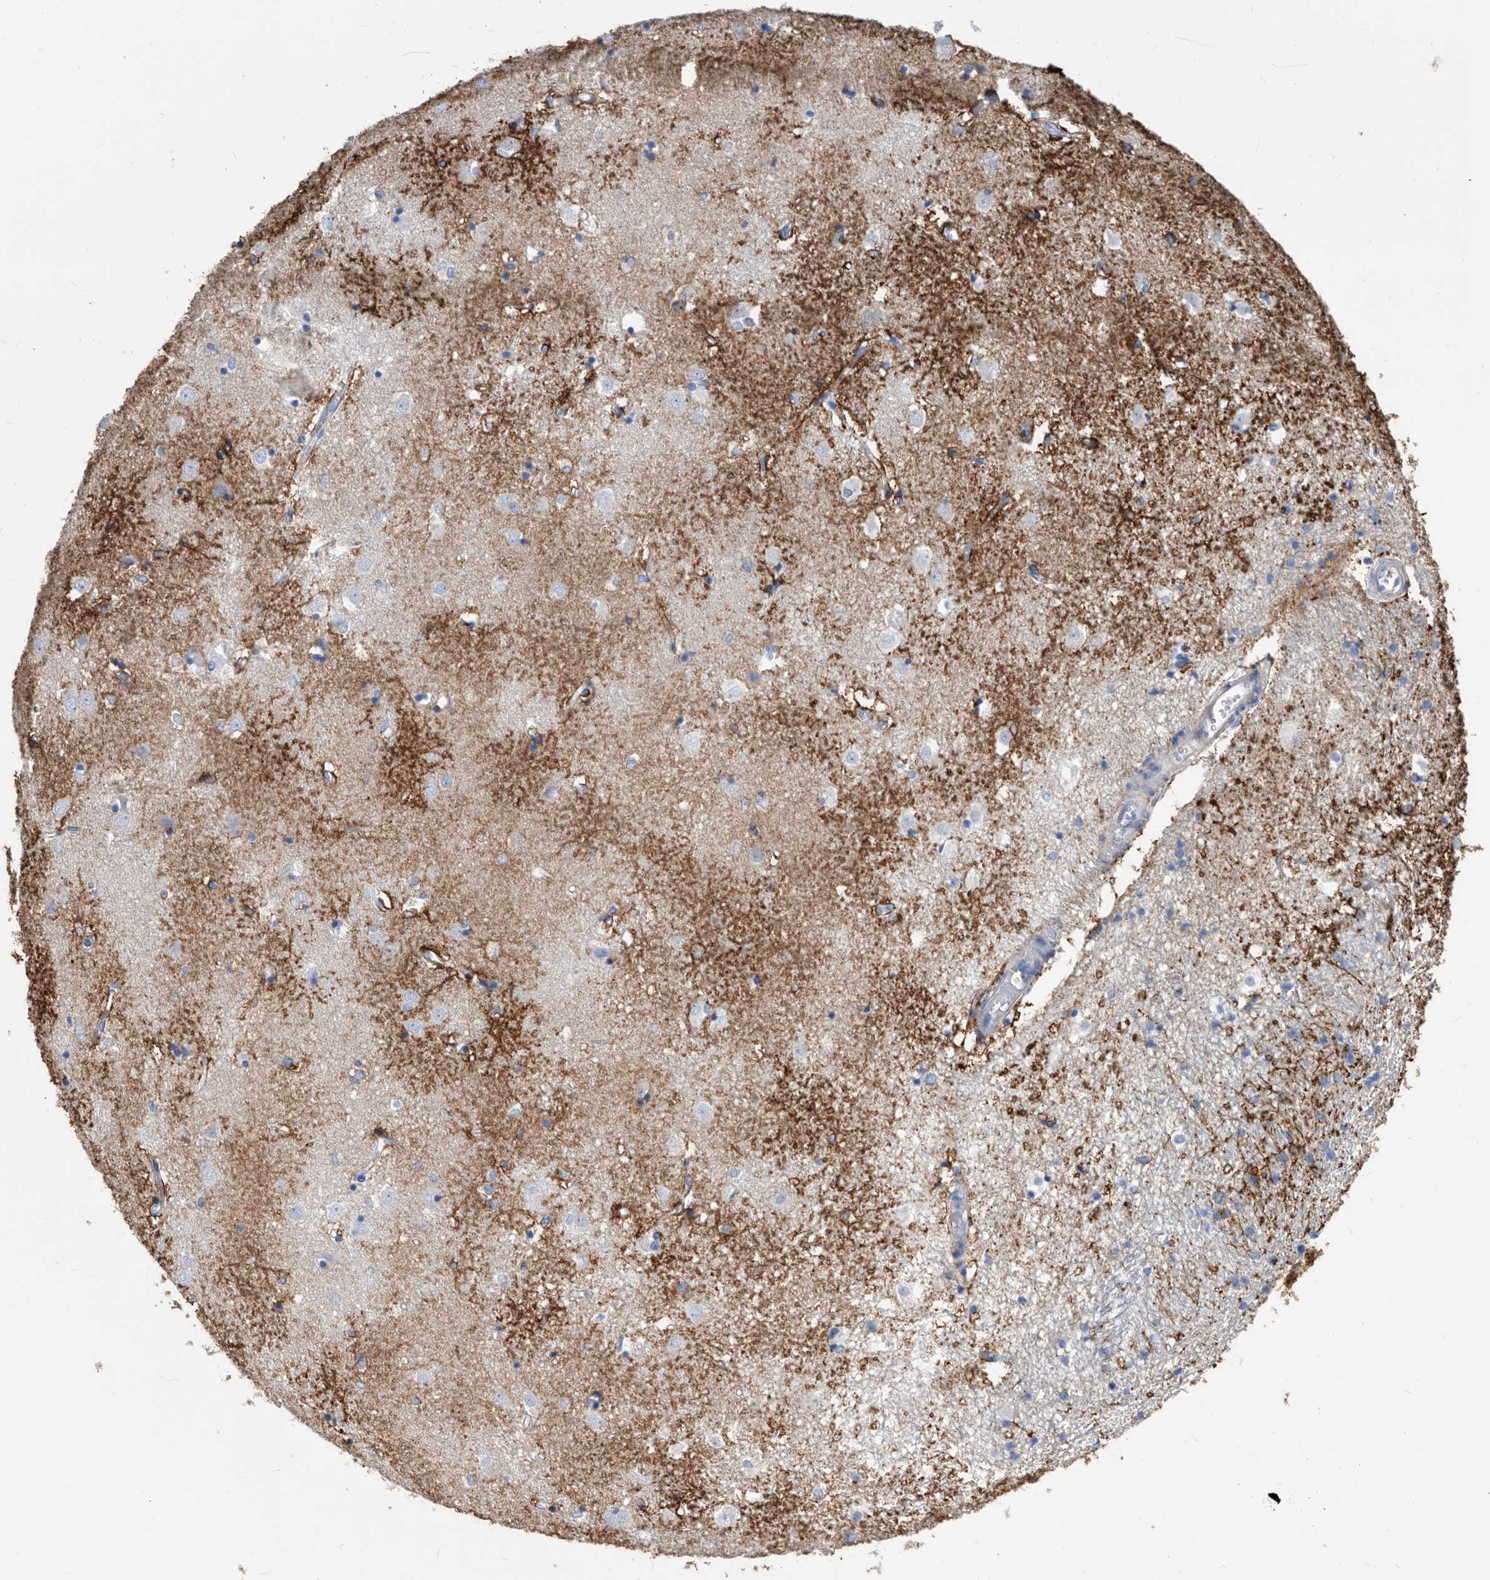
{"staining": {"intensity": "strong", "quantity": "<25%", "location": "cytoplasmic/membranous"}, "tissue": "caudate", "cell_type": "Glial cells", "image_type": "normal", "snomed": [{"axis": "morphology", "description": "Normal tissue, NOS"}, {"axis": "topography", "description": "Lateral ventricle wall"}], "caption": "Immunohistochemistry (IHC) (DAB) staining of benign human caudate reveals strong cytoplasmic/membranous protein expression in approximately <25% of glial cells.", "gene": "MS4A4A", "patient": {"sex": "male", "age": 45}}